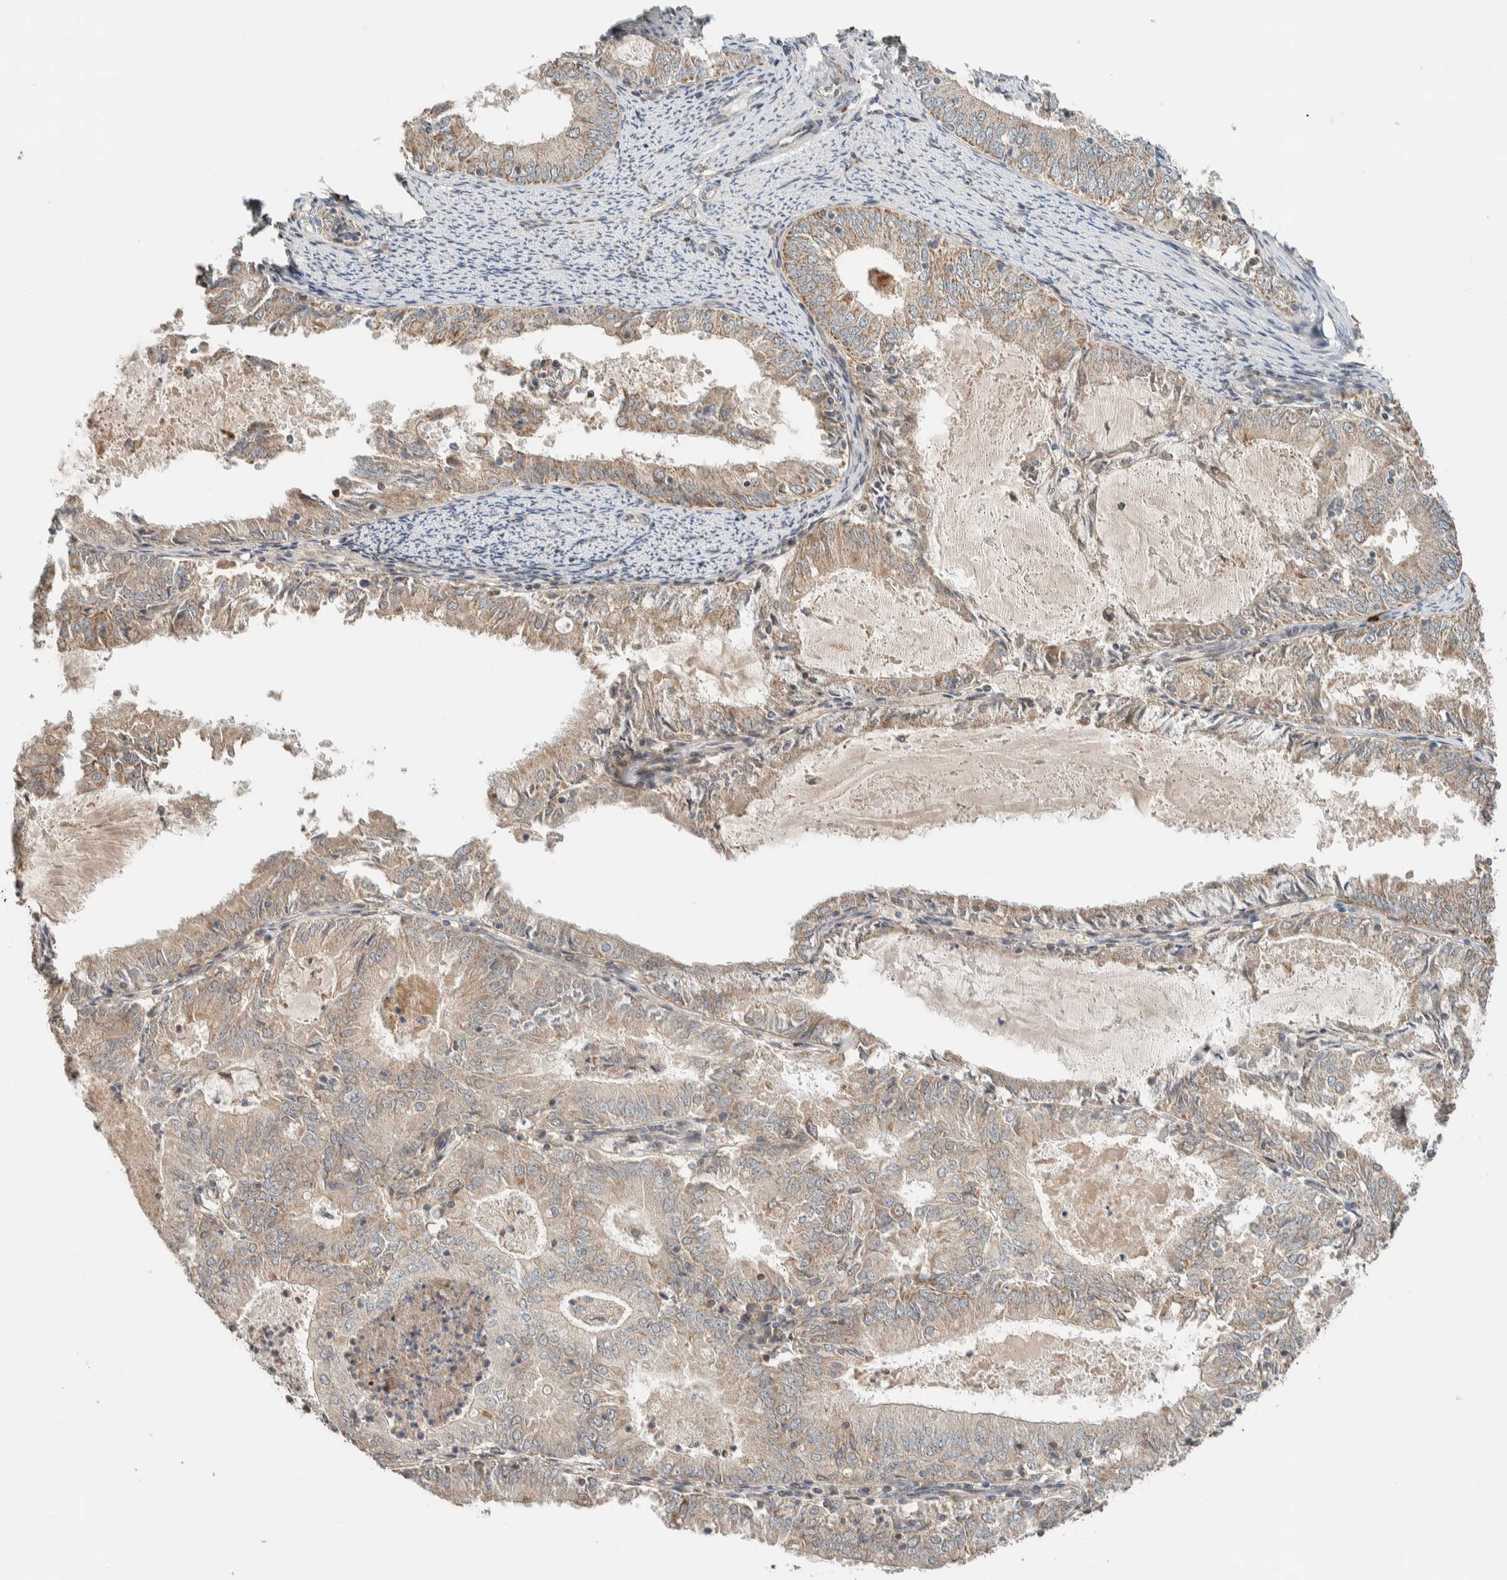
{"staining": {"intensity": "weak", "quantity": ">75%", "location": "cytoplasmic/membranous"}, "tissue": "endometrial cancer", "cell_type": "Tumor cells", "image_type": "cancer", "snomed": [{"axis": "morphology", "description": "Adenocarcinoma, NOS"}, {"axis": "topography", "description": "Endometrium"}], "caption": "A histopathology image showing weak cytoplasmic/membranous expression in approximately >75% of tumor cells in endometrial adenocarcinoma, as visualized by brown immunohistochemical staining.", "gene": "NBR1", "patient": {"sex": "female", "age": 57}}